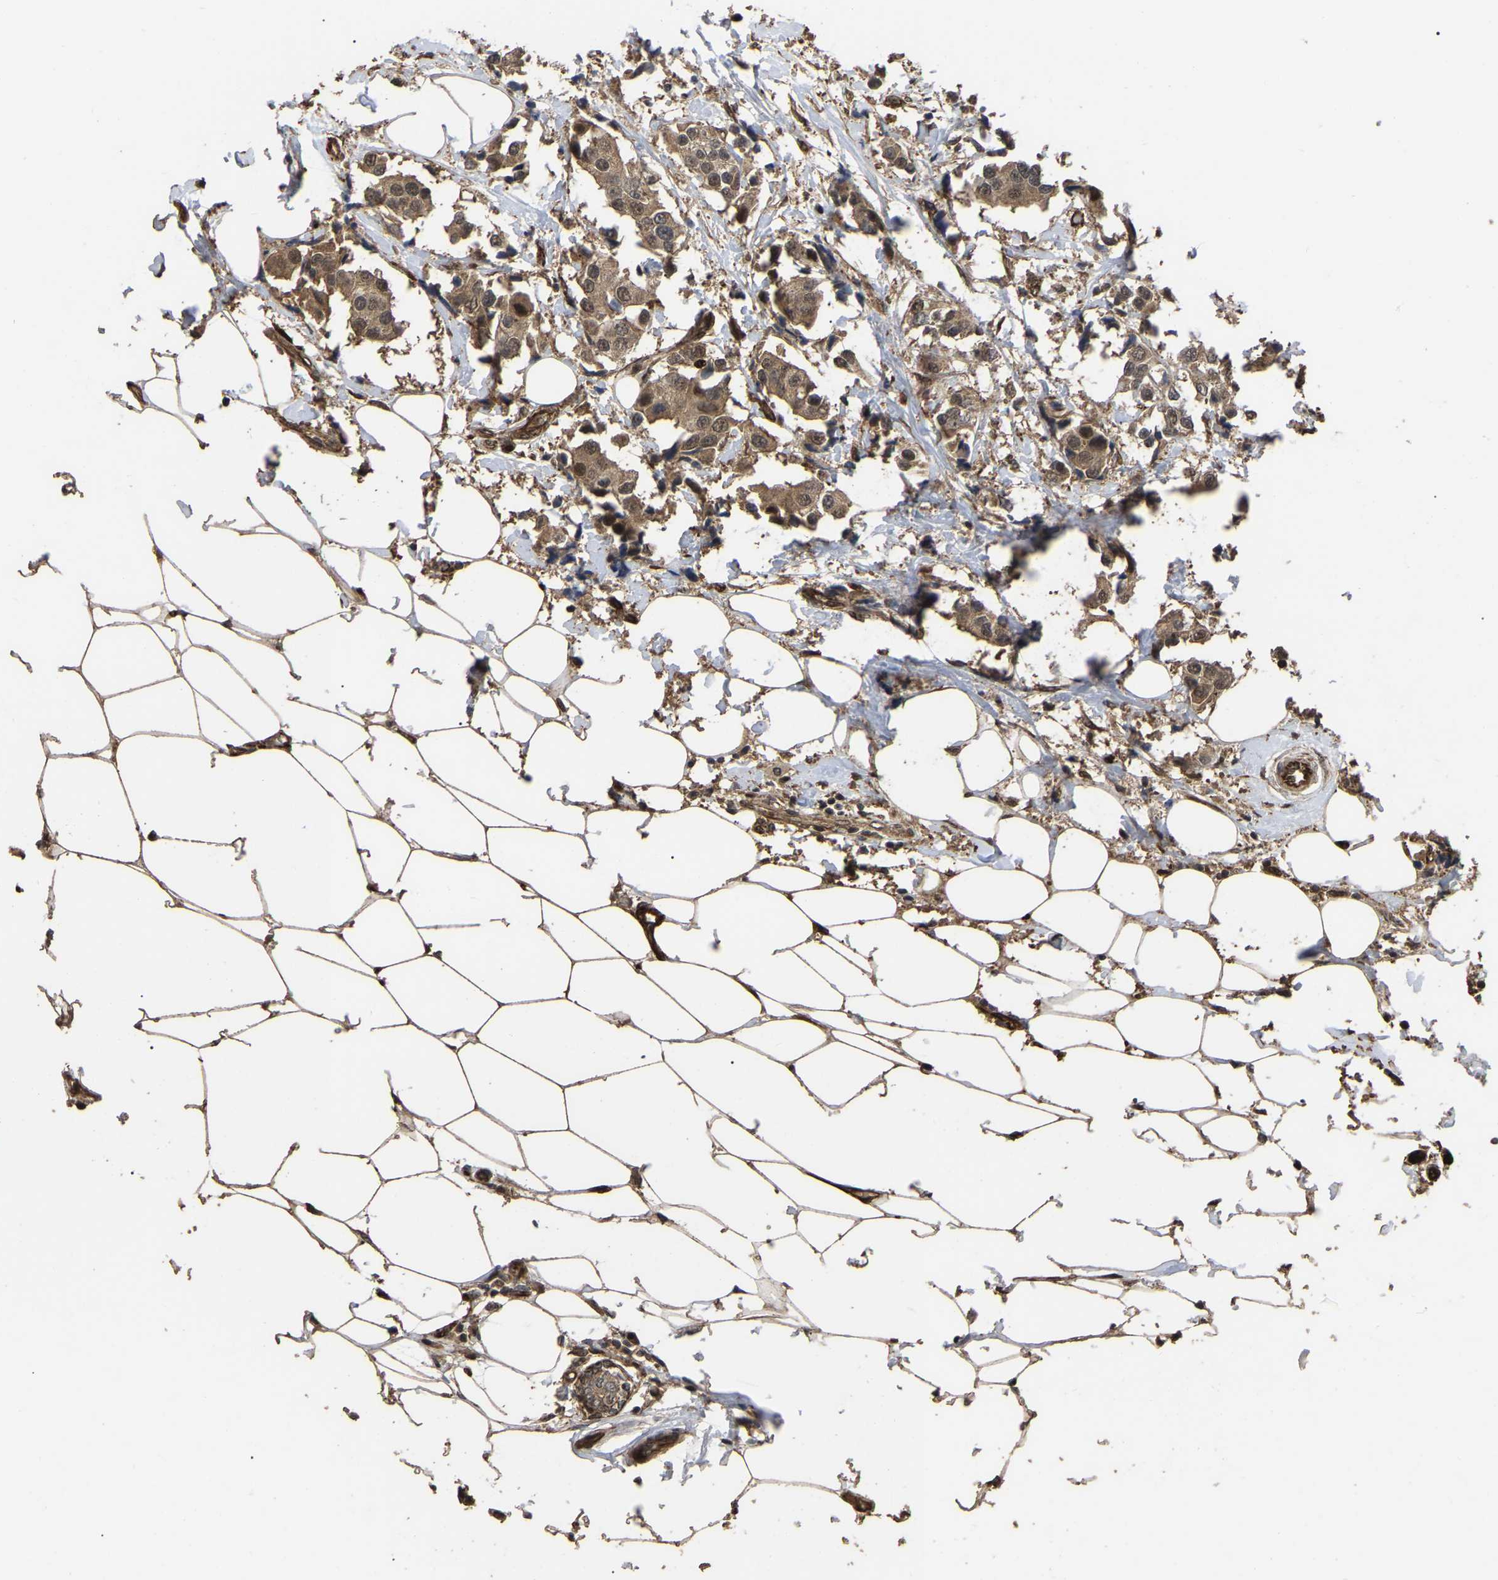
{"staining": {"intensity": "moderate", "quantity": ">75%", "location": "cytoplasmic/membranous"}, "tissue": "breast cancer", "cell_type": "Tumor cells", "image_type": "cancer", "snomed": [{"axis": "morphology", "description": "Normal tissue, NOS"}, {"axis": "morphology", "description": "Duct carcinoma"}, {"axis": "topography", "description": "Breast"}], "caption": "A brown stain shows moderate cytoplasmic/membranous staining of a protein in human invasive ductal carcinoma (breast) tumor cells.", "gene": "FAM161B", "patient": {"sex": "female", "age": 39}}